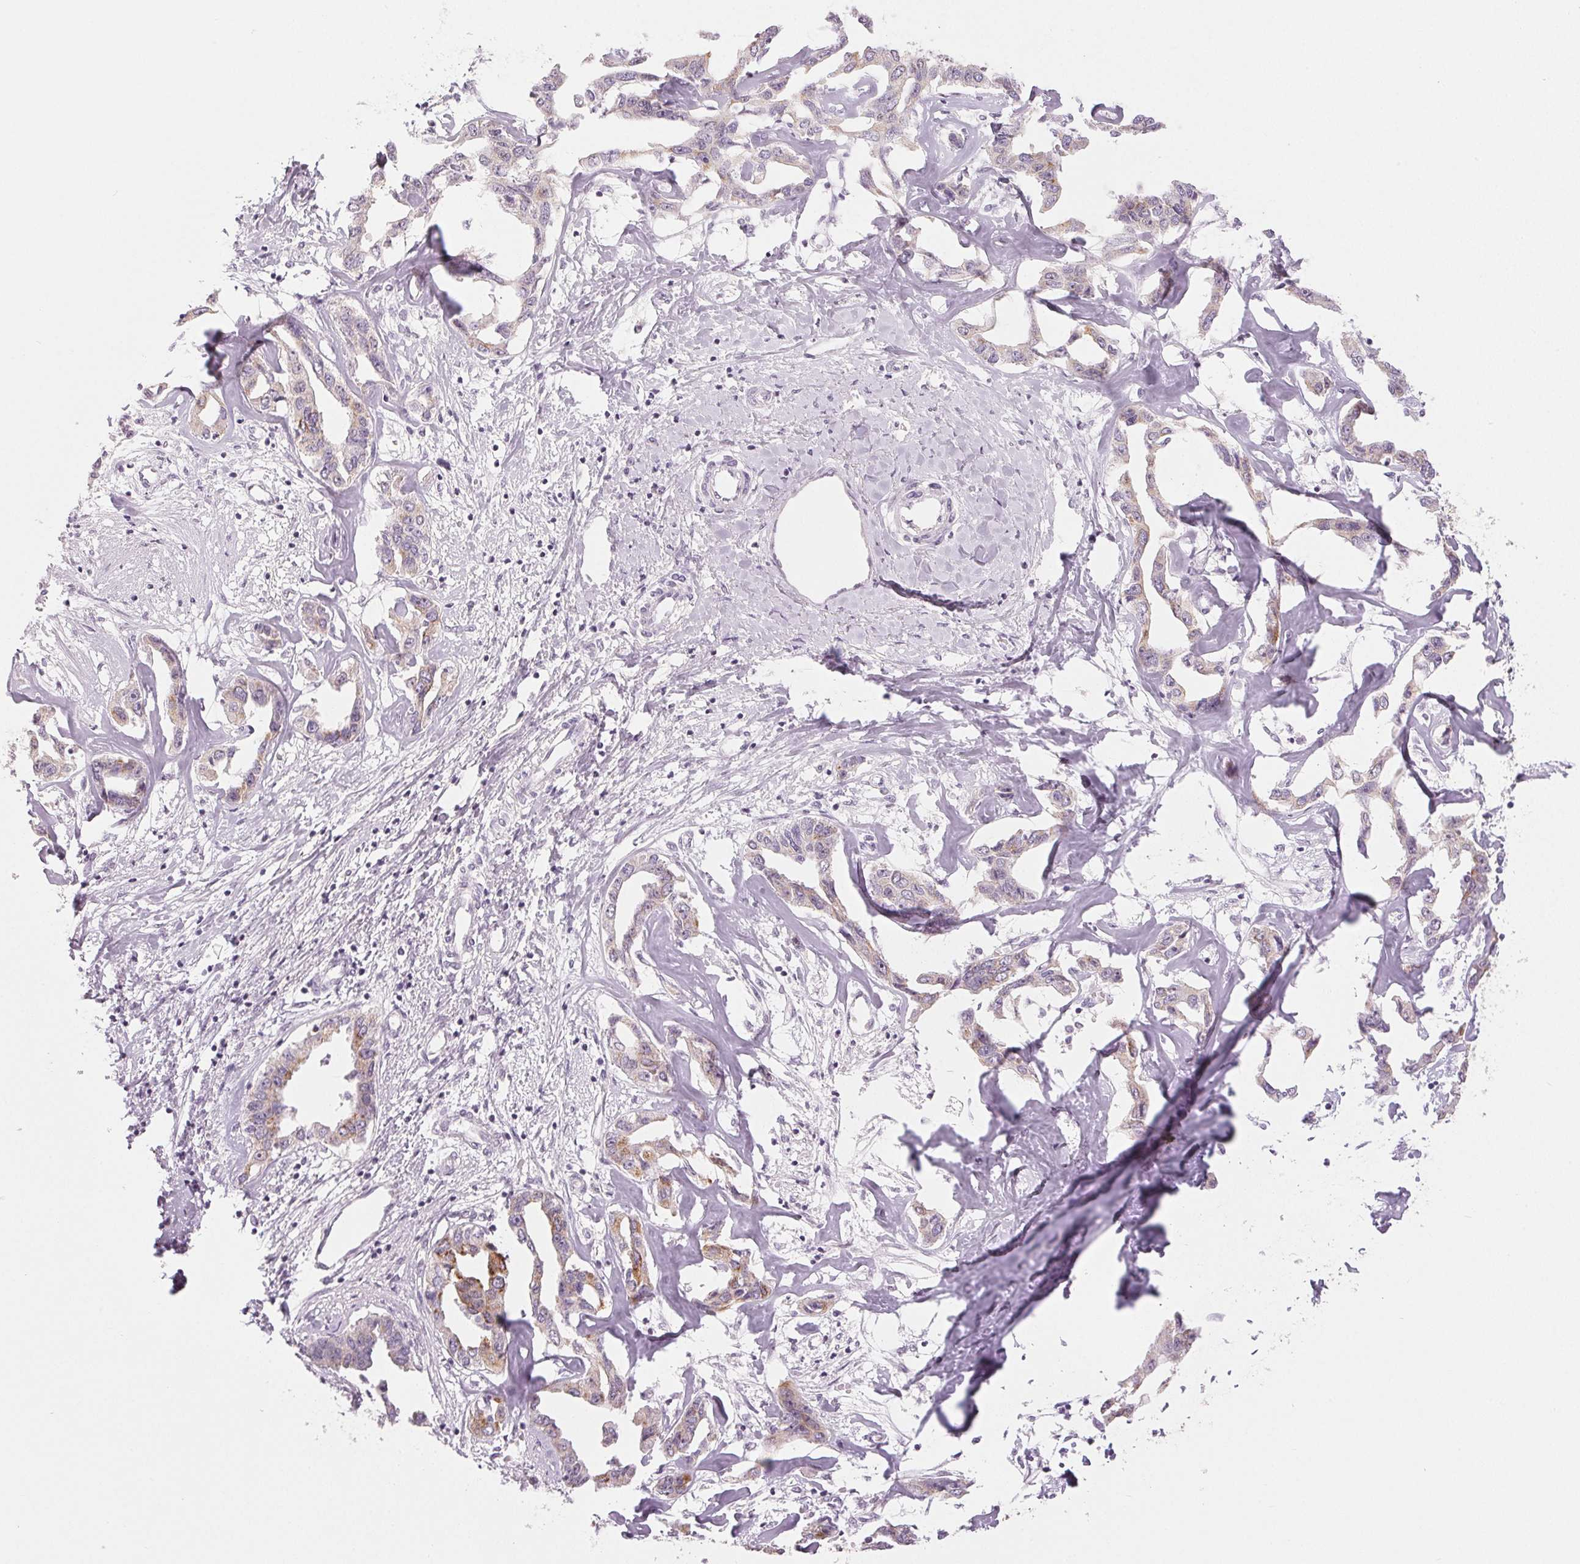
{"staining": {"intensity": "moderate", "quantity": "<25%", "location": "cytoplasmic/membranous"}, "tissue": "liver cancer", "cell_type": "Tumor cells", "image_type": "cancer", "snomed": [{"axis": "morphology", "description": "Cholangiocarcinoma"}, {"axis": "topography", "description": "Liver"}], "caption": "DAB immunohistochemical staining of liver cancer demonstrates moderate cytoplasmic/membranous protein positivity in approximately <25% of tumor cells. (DAB (3,3'-diaminobenzidine) = brown stain, brightfield microscopy at high magnification).", "gene": "EHHADH", "patient": {"sex": "male", "age": 59}}